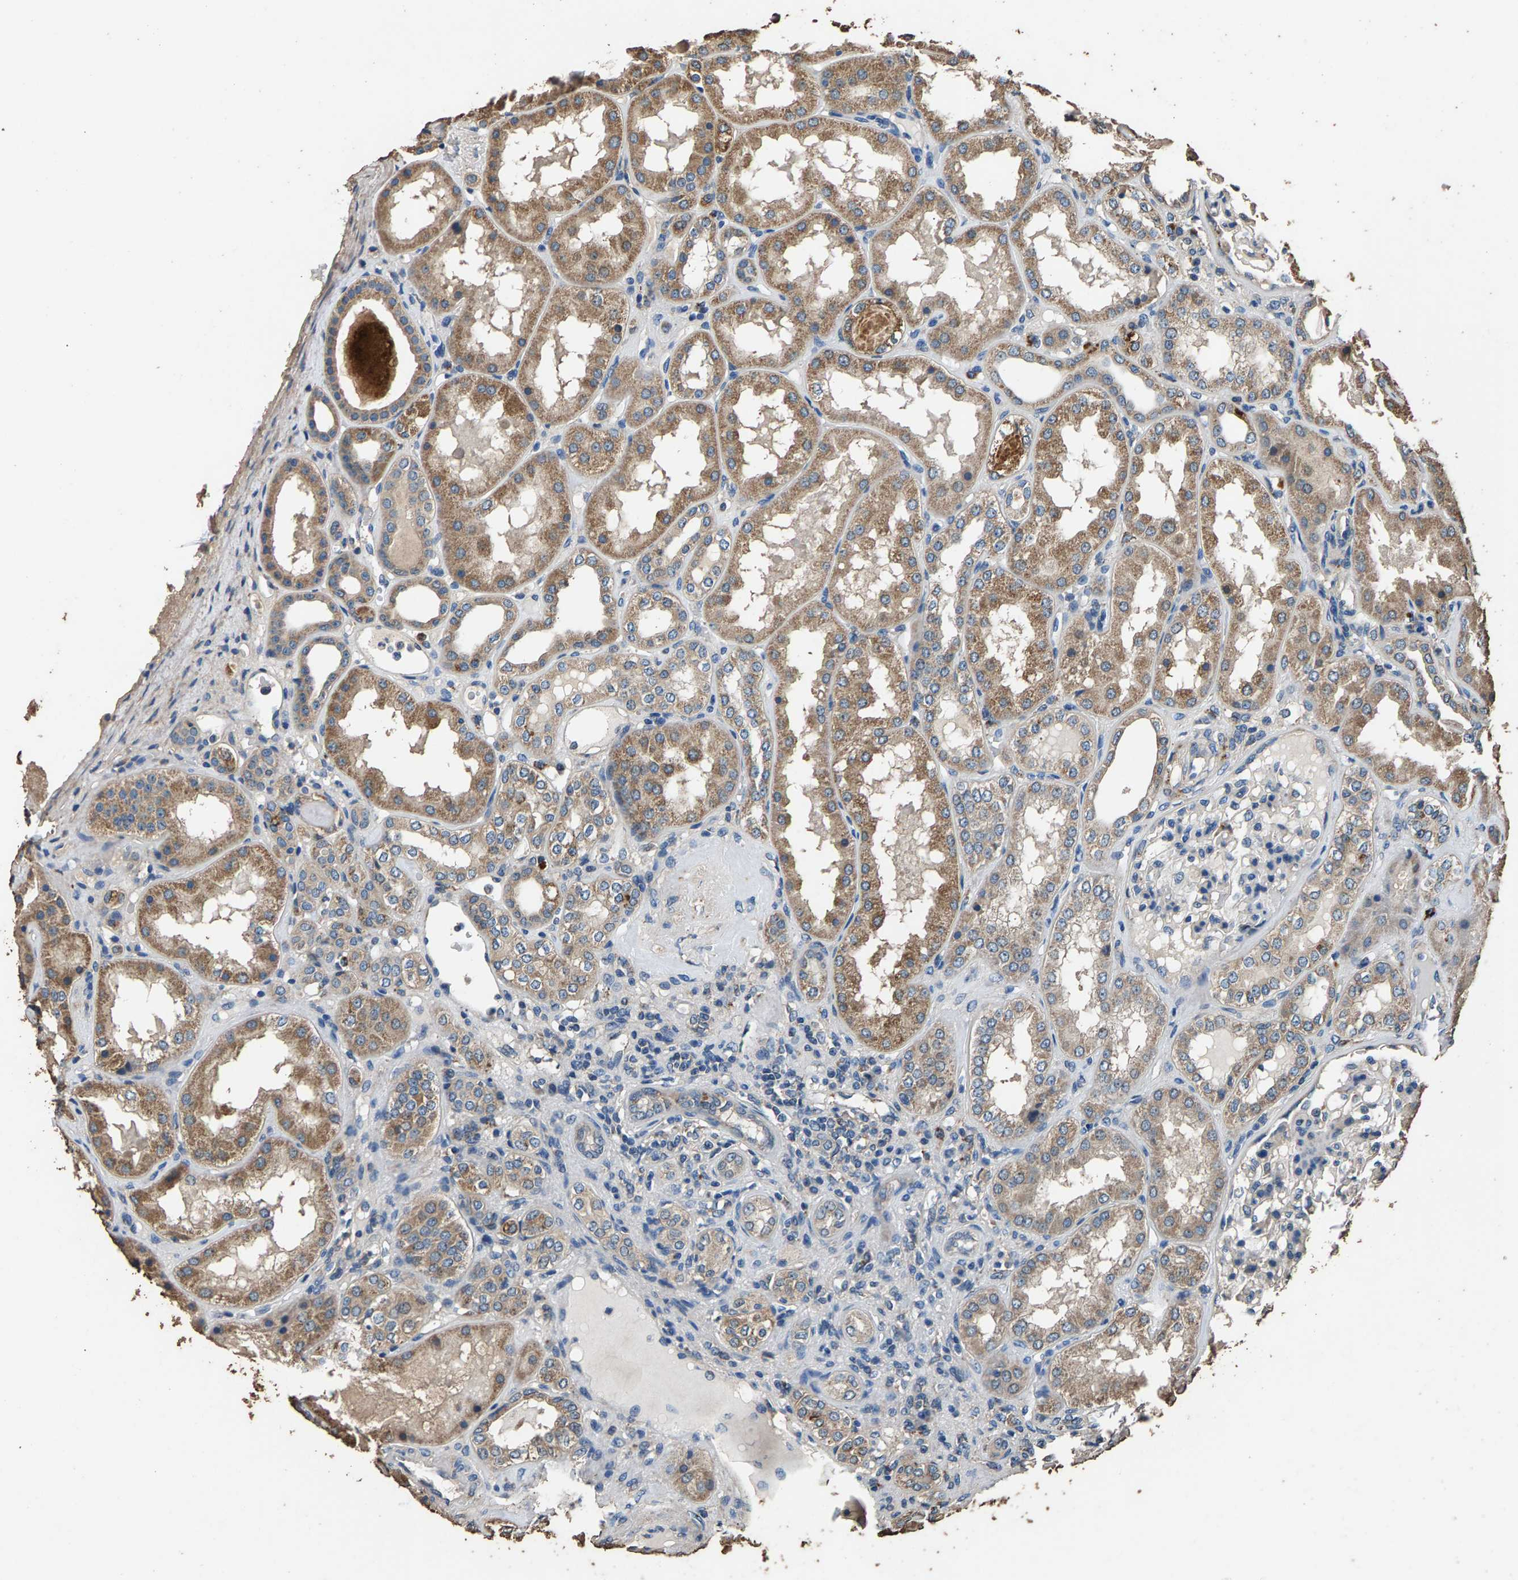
{"staining": {"intensity": "negative", "quantity": "none", "location": "none"}, "tissue": "kidney", "cell_type": "Cells in glomeruli", "image_type": "normal", "snomed": [{"axis": "morphology", "description": "Normal tissue, NOS"}, {"axis": "topography", "description": "Kidney"}], "caption": "Cells in glomeruli are negative for protein expression in unremarkable human kidney. The staining is performed using DAB brown chromogen with nuclei counter-stained in using hematoxylin.", "gene": "MRPL27", "patient": {"sex": "female", "age": 56}}